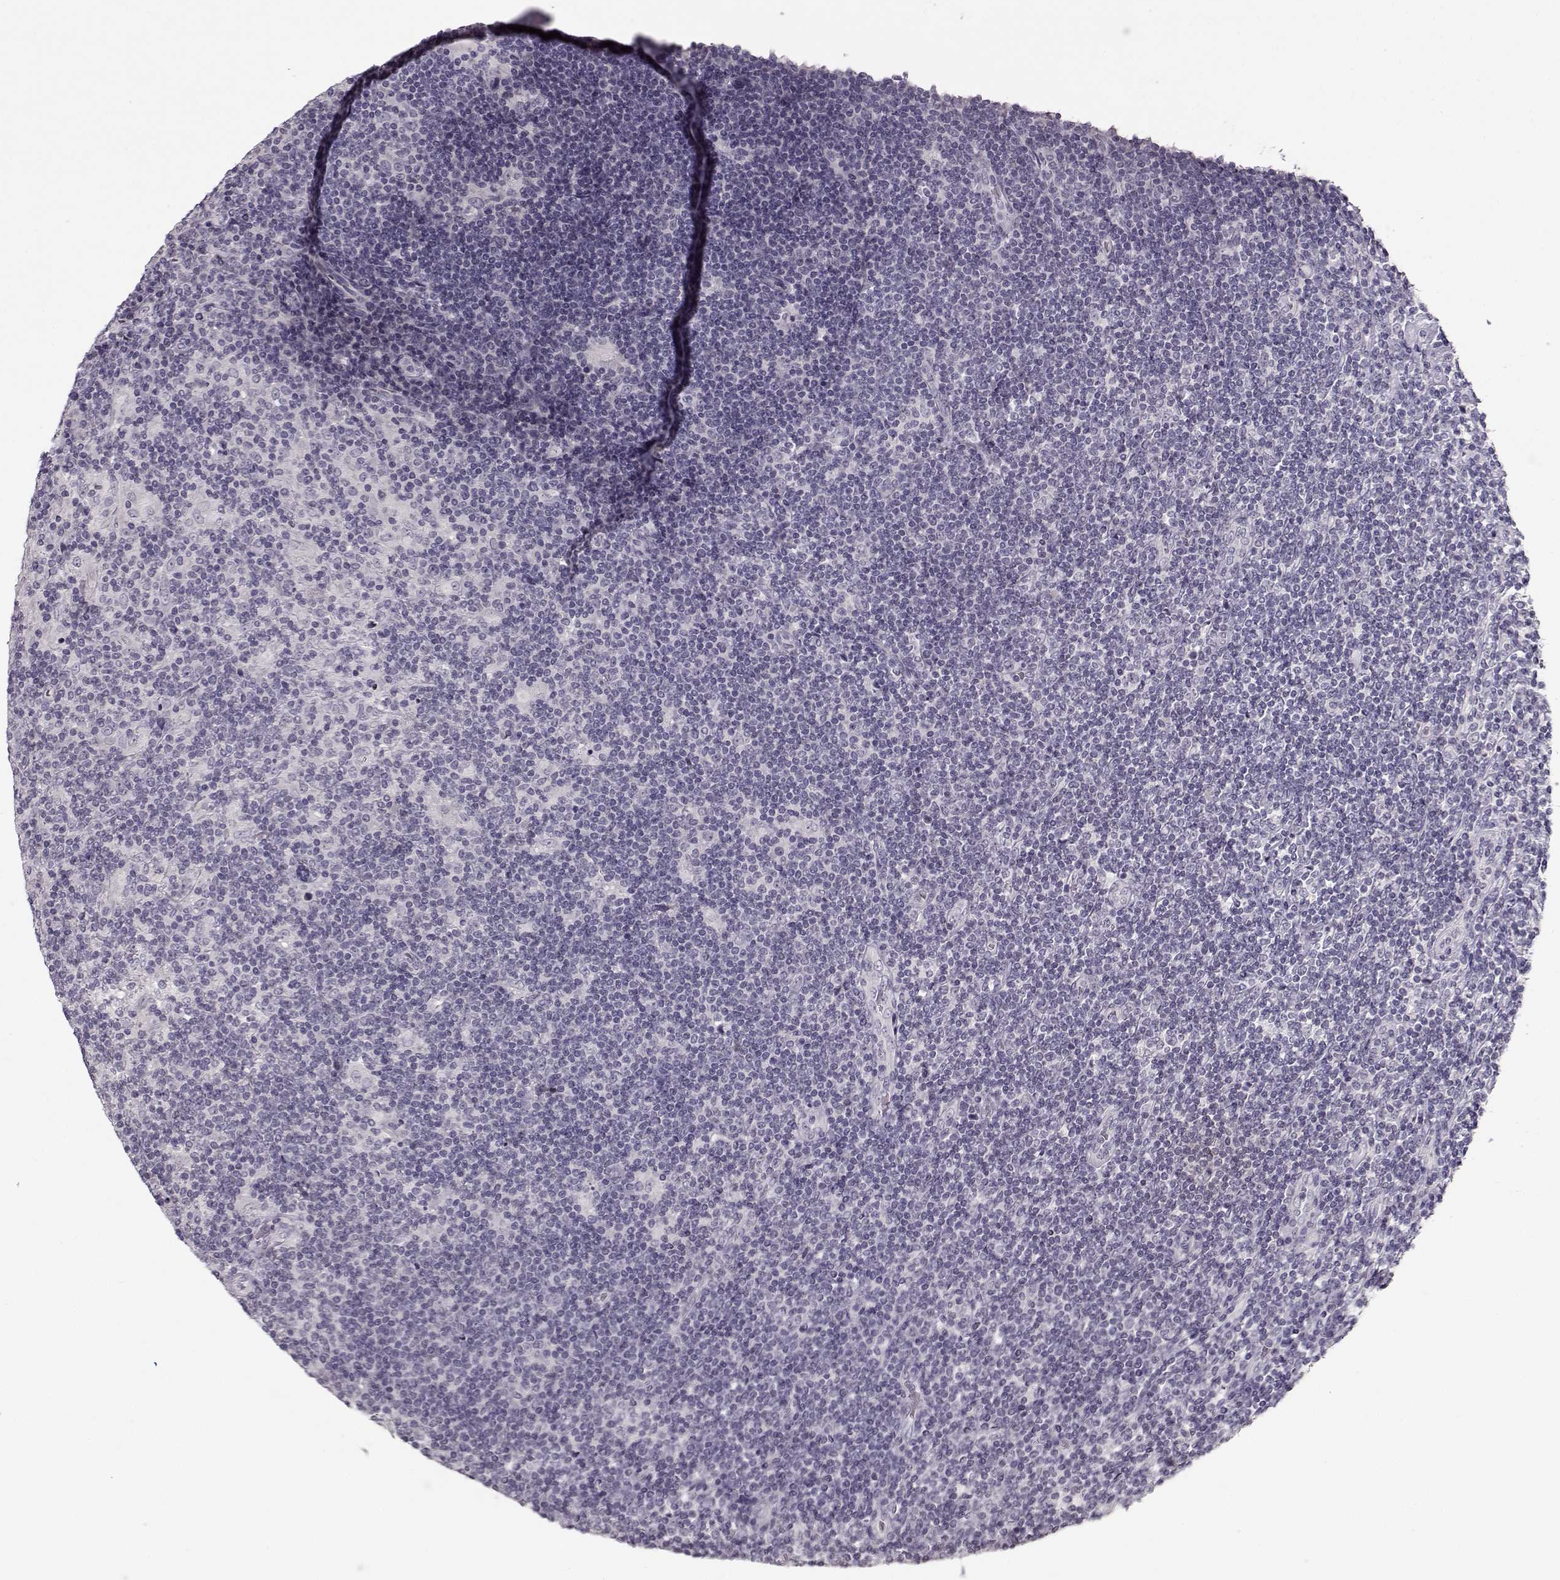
{"staining": {"intensity": "negative", "quantity": "none", "location": "none"}, "tissue": "lymphoma", "cell_type": "Tumor cells", "image_type": "cancer", "snomed": [{"axis": "morphology", "description": "Hodgkin's disease, NOS"}, {"axis": "topography", "description": "Lymph node"}], "caption": "DAB (3,3'-diaminobenzidine) immunohistochemical staining of human lymphoma displays no significant expression in tumor cells. (DAB immunohistochemistry (IHC), high magnification).", "gene": "RP1L1", "patient": {"sex": "male", "age": 40}}